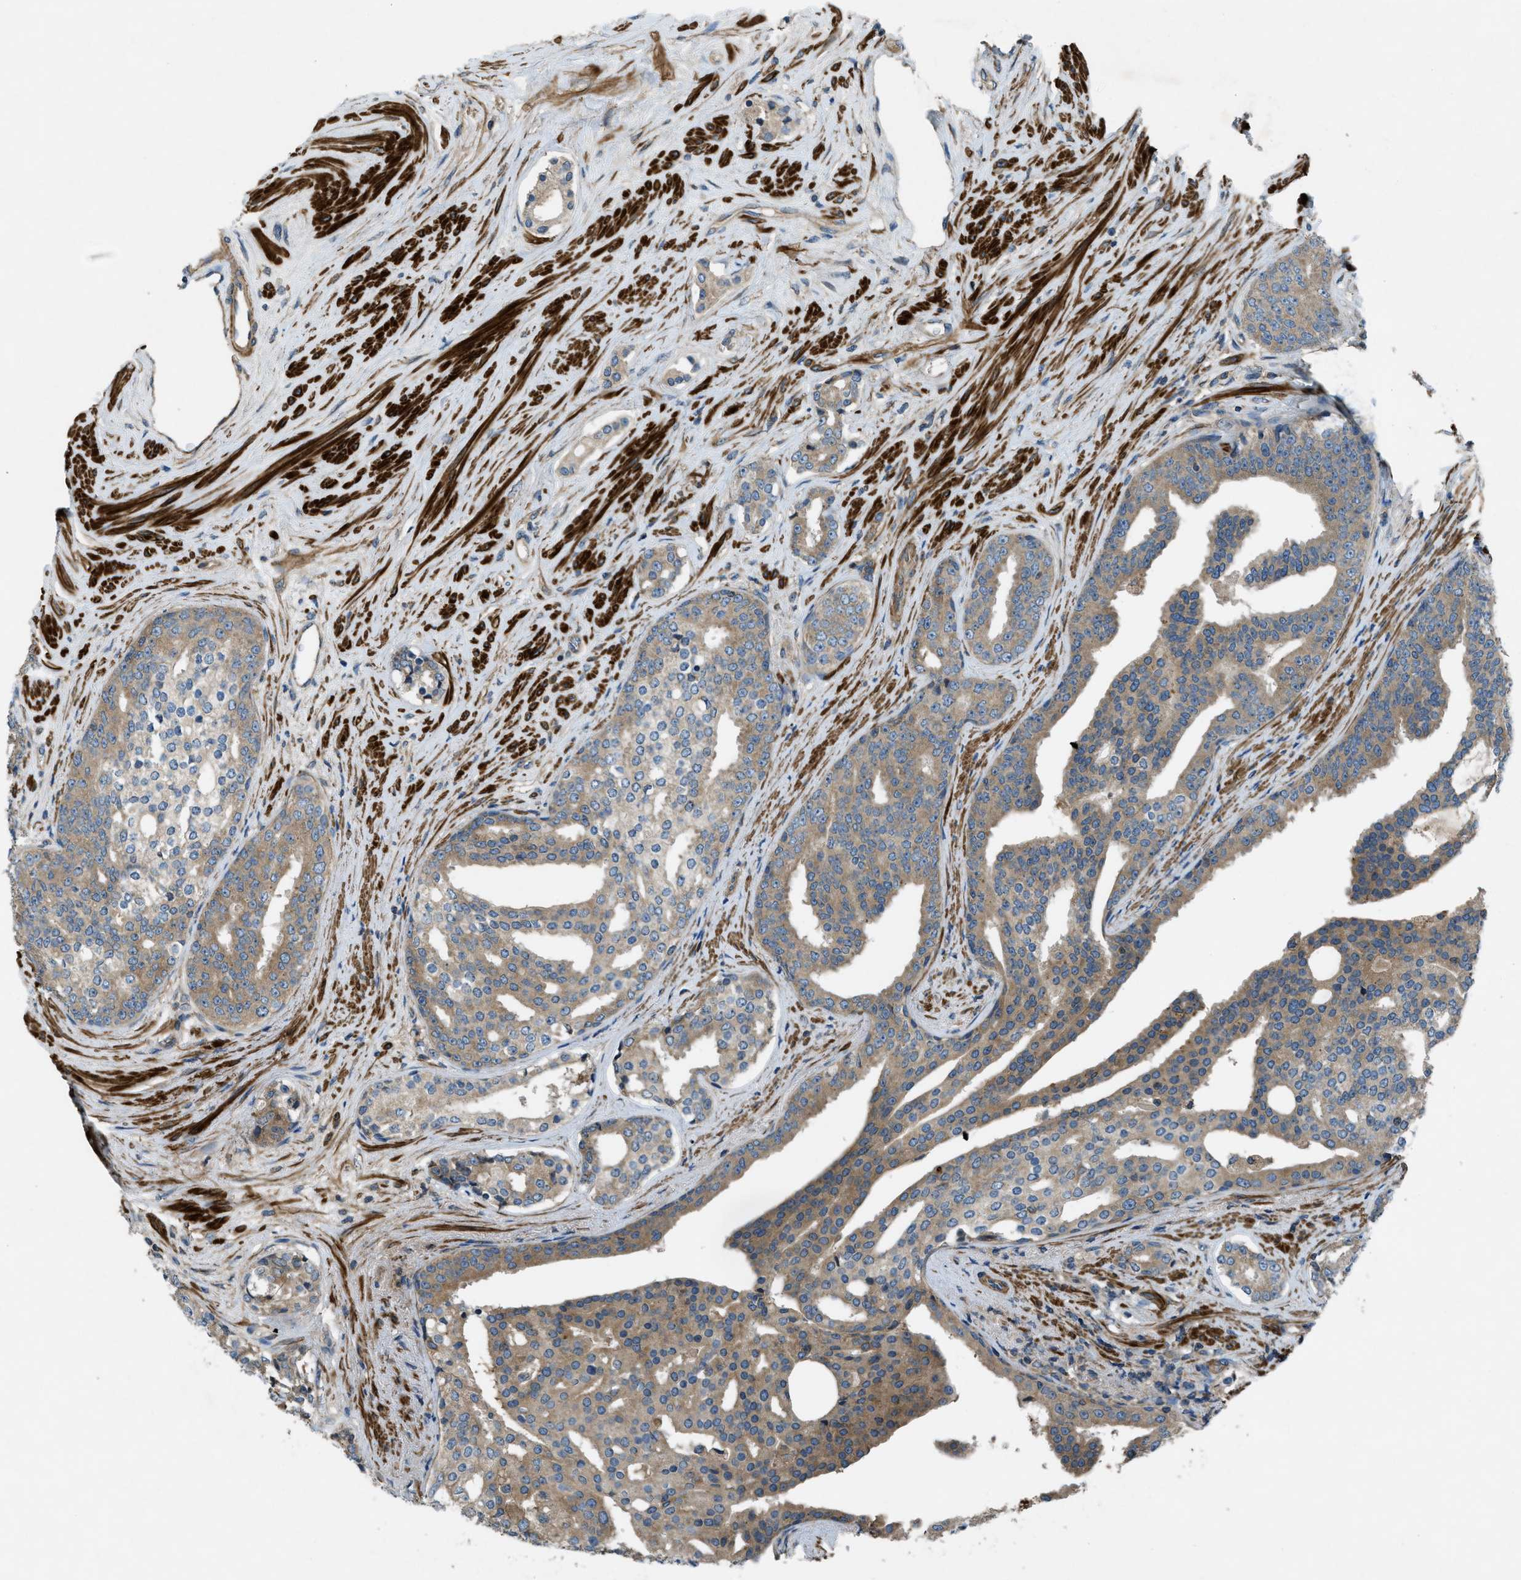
{"staining": {"intensity": "moderate", "quantity": ">75%", "location": "cytoplasmic/membranous"}, "tissue": "prostate cancer", "cell_type": "Tumor cells", "image_type": "cancer", "snomed": [{"axis": "morphology", "description": "Adenocarcinoma, High grade"}, {"axis": "topography", "description": "Prostate"}], "caption": "Protein positivity by IHC reveals moderate cytoplasmic/membranous positivity in about >75% of tumor cells in prostate high-grade adenocarcinoma.", "gene": "VEZT", "patient": {"sex": "male", "age": 71}}